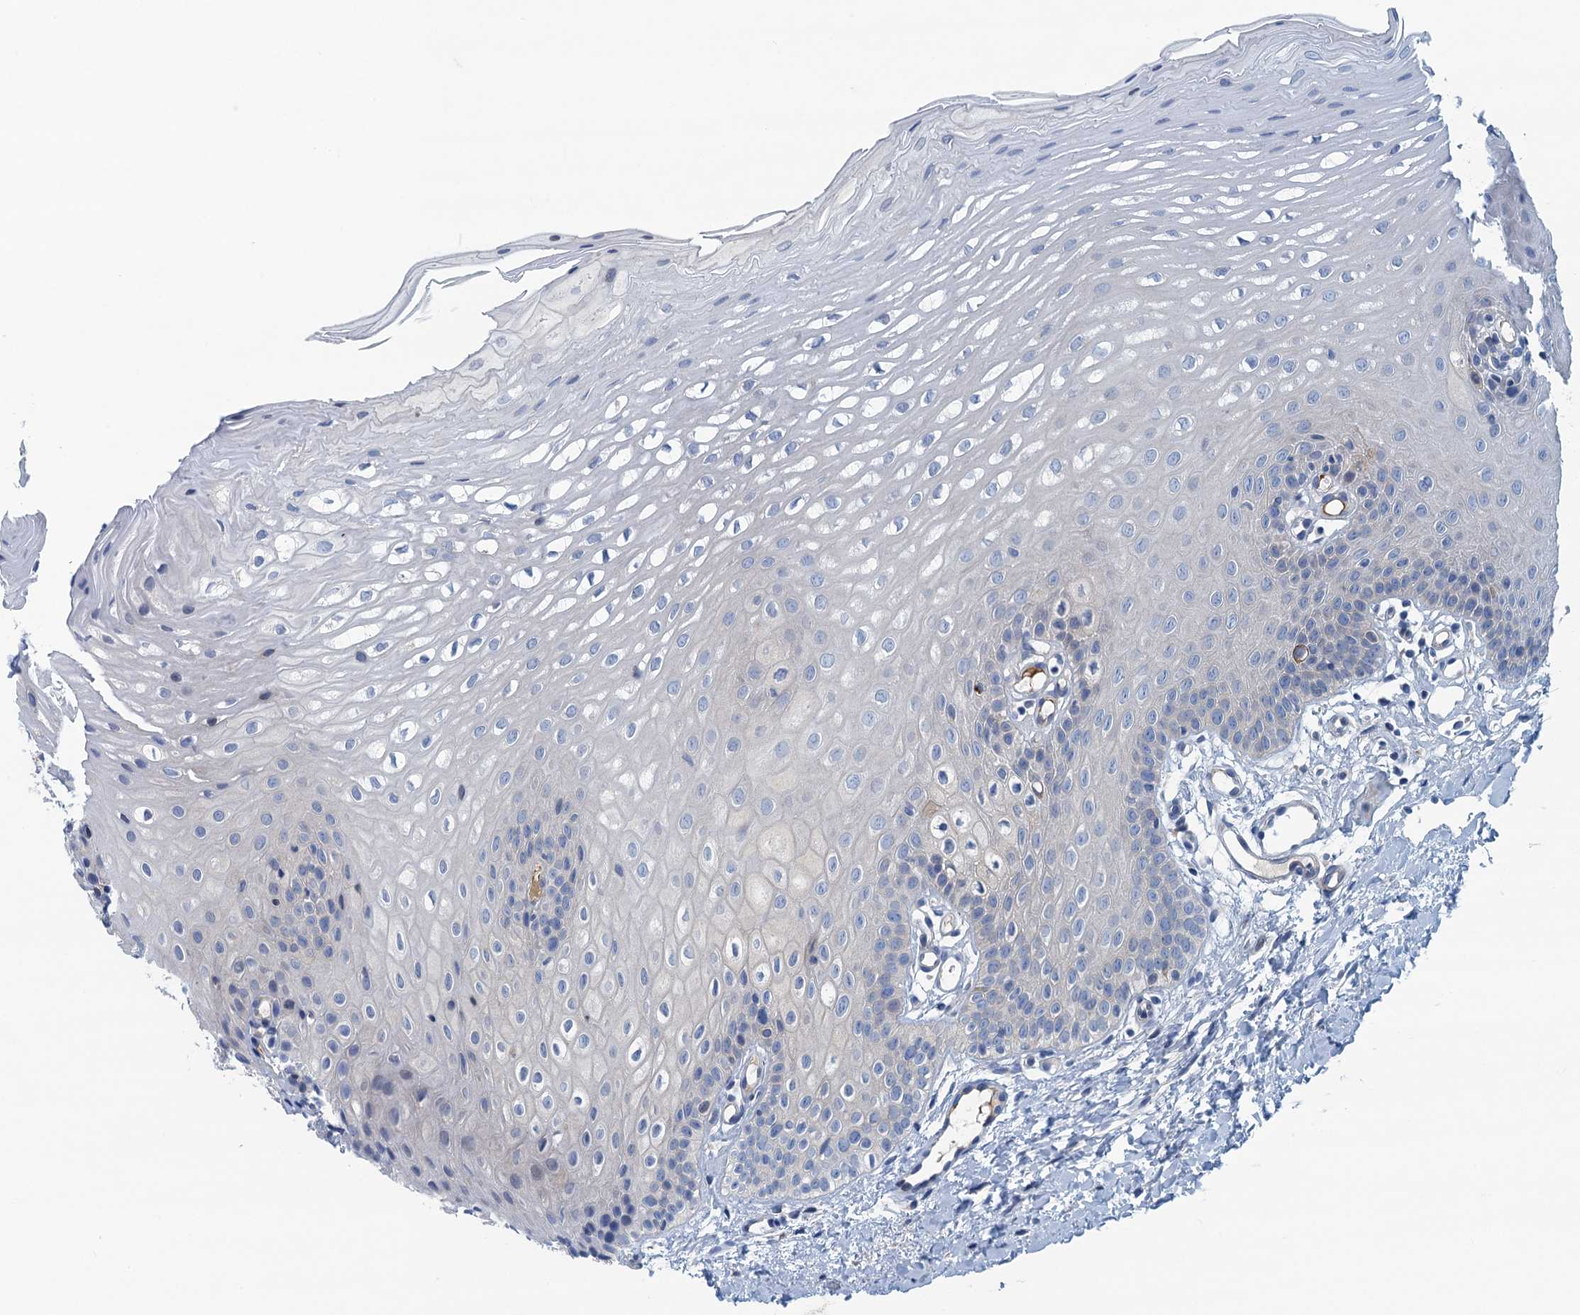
{"staining": {"intensity": "negative", "quantity": "none", "location": "none"}, "tissue": "oral mucosa", "cell_type": "Squamous epithelial cells", "image_type": "normal", "snomed": [{"axis": "morphology", "description": "Normal tissue, NOS"}, {"axis": "topography", "description": "Oral tissue"}], "caption": "High power microscopy histopathology image of an IHC image of normal oral mucosa, revealing no significant positivity in squamous epithelial cells.", "gene": "MYDGF", "patient": {"sex": "female", "age": 39}}